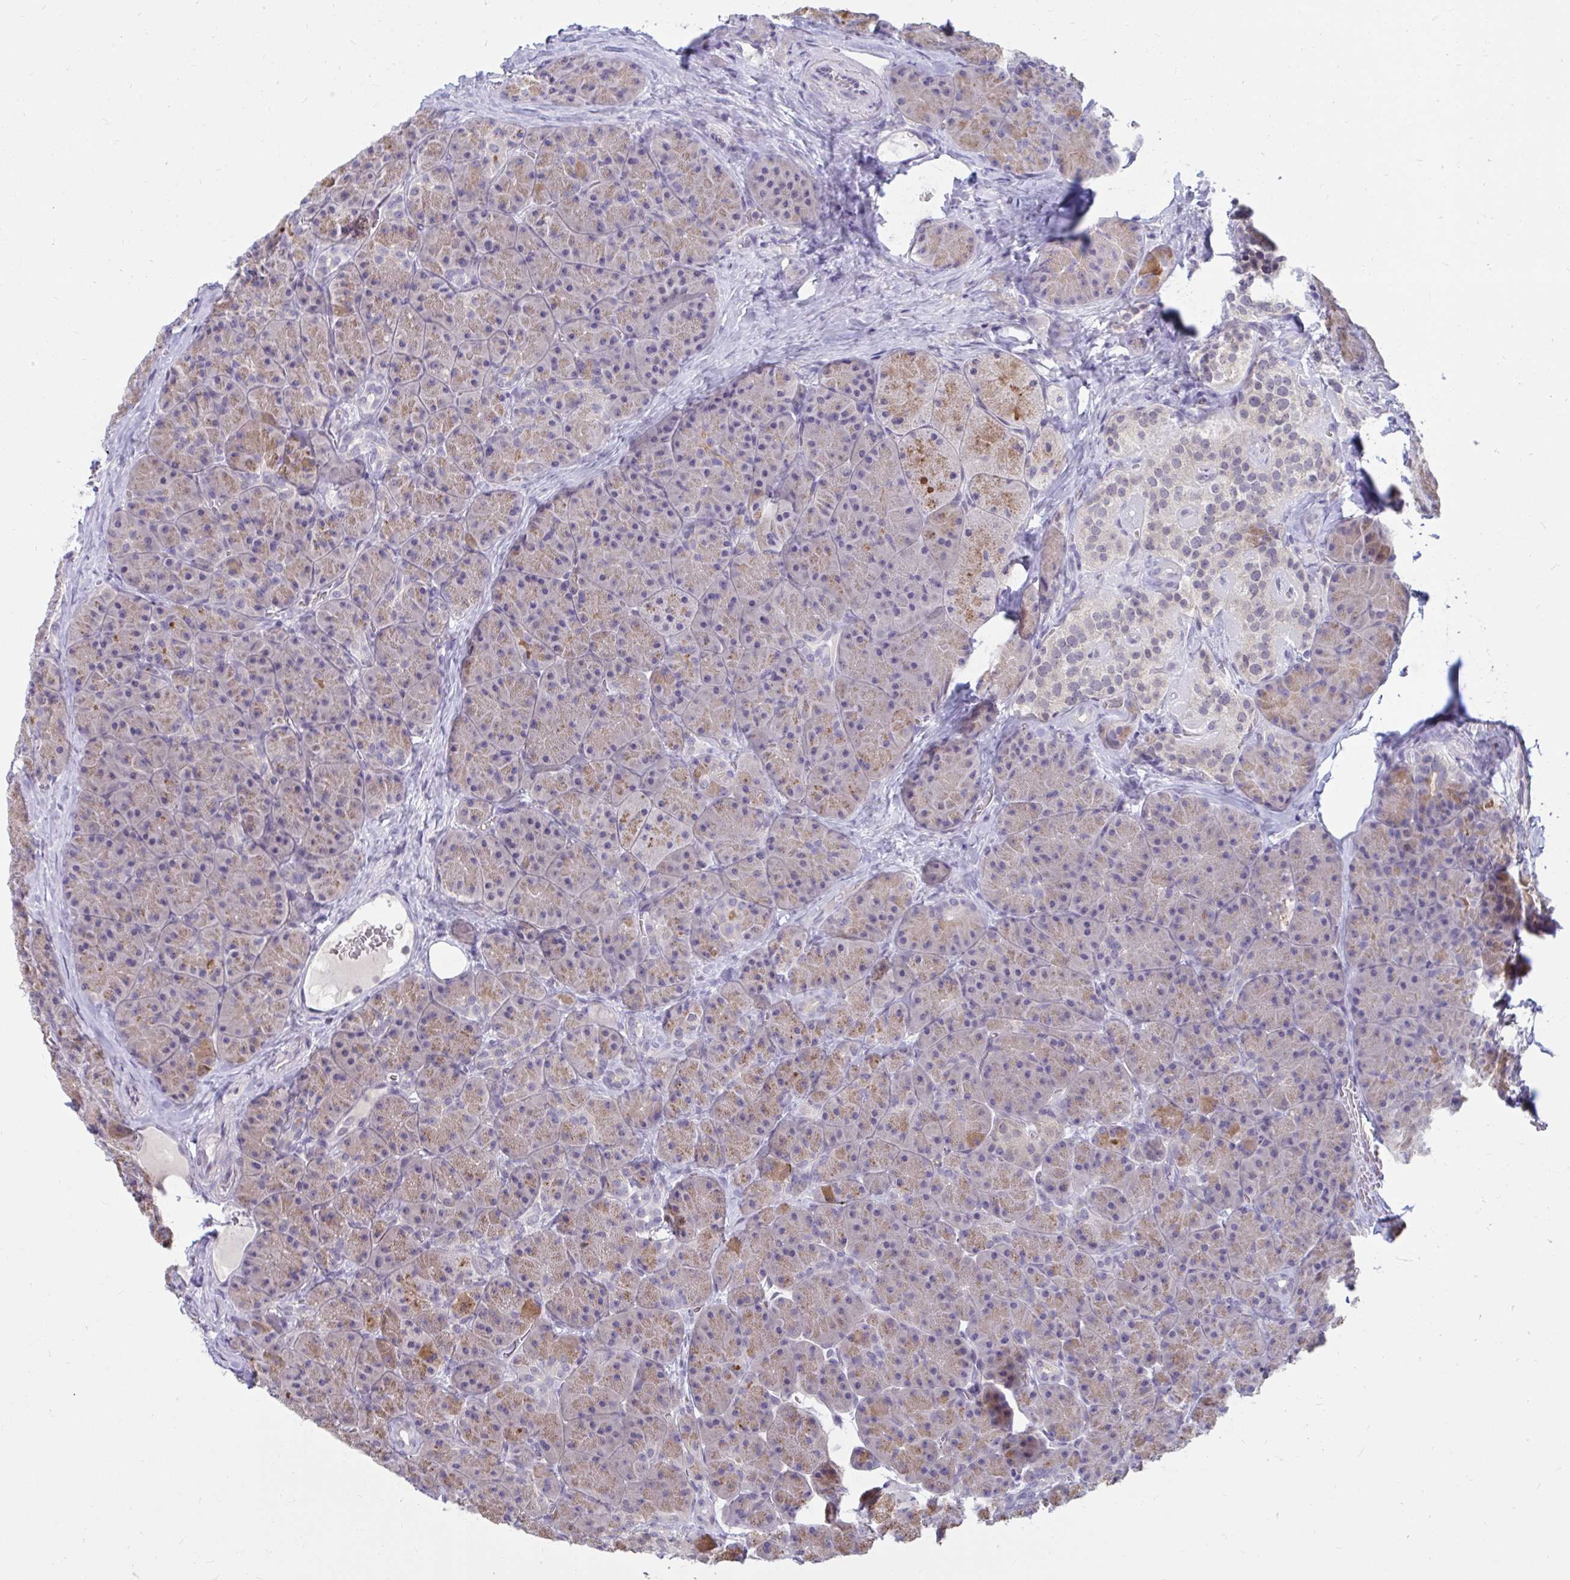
{"staining": {"intensity": "moderate", "quantity": "25%-75%", "location": "cytoplasmic/membranous"}, "tissue": "pancreas", "cell_type": "Exocrine glandular cells", "image_type": "normal", "snomed": [{"axis": "morphology", "description": "Normal tissue, NOS"}, {"axis": "topography", "description": "Pancreas"}], "caption": "Immunohistochemical staining of unremarkable pancreas displays moderate cytoplasmic/membranous protein positivity in about 25%-75% of exocrine glandular cells. The staining was performed using DAB (3,3'-diaminobenzidine), with brown indicating positive protein expression. Nuclei are stained blue with hematoxylin.", "gene": "ARPP19", "patient": {"sex": "male", "age": 57}}